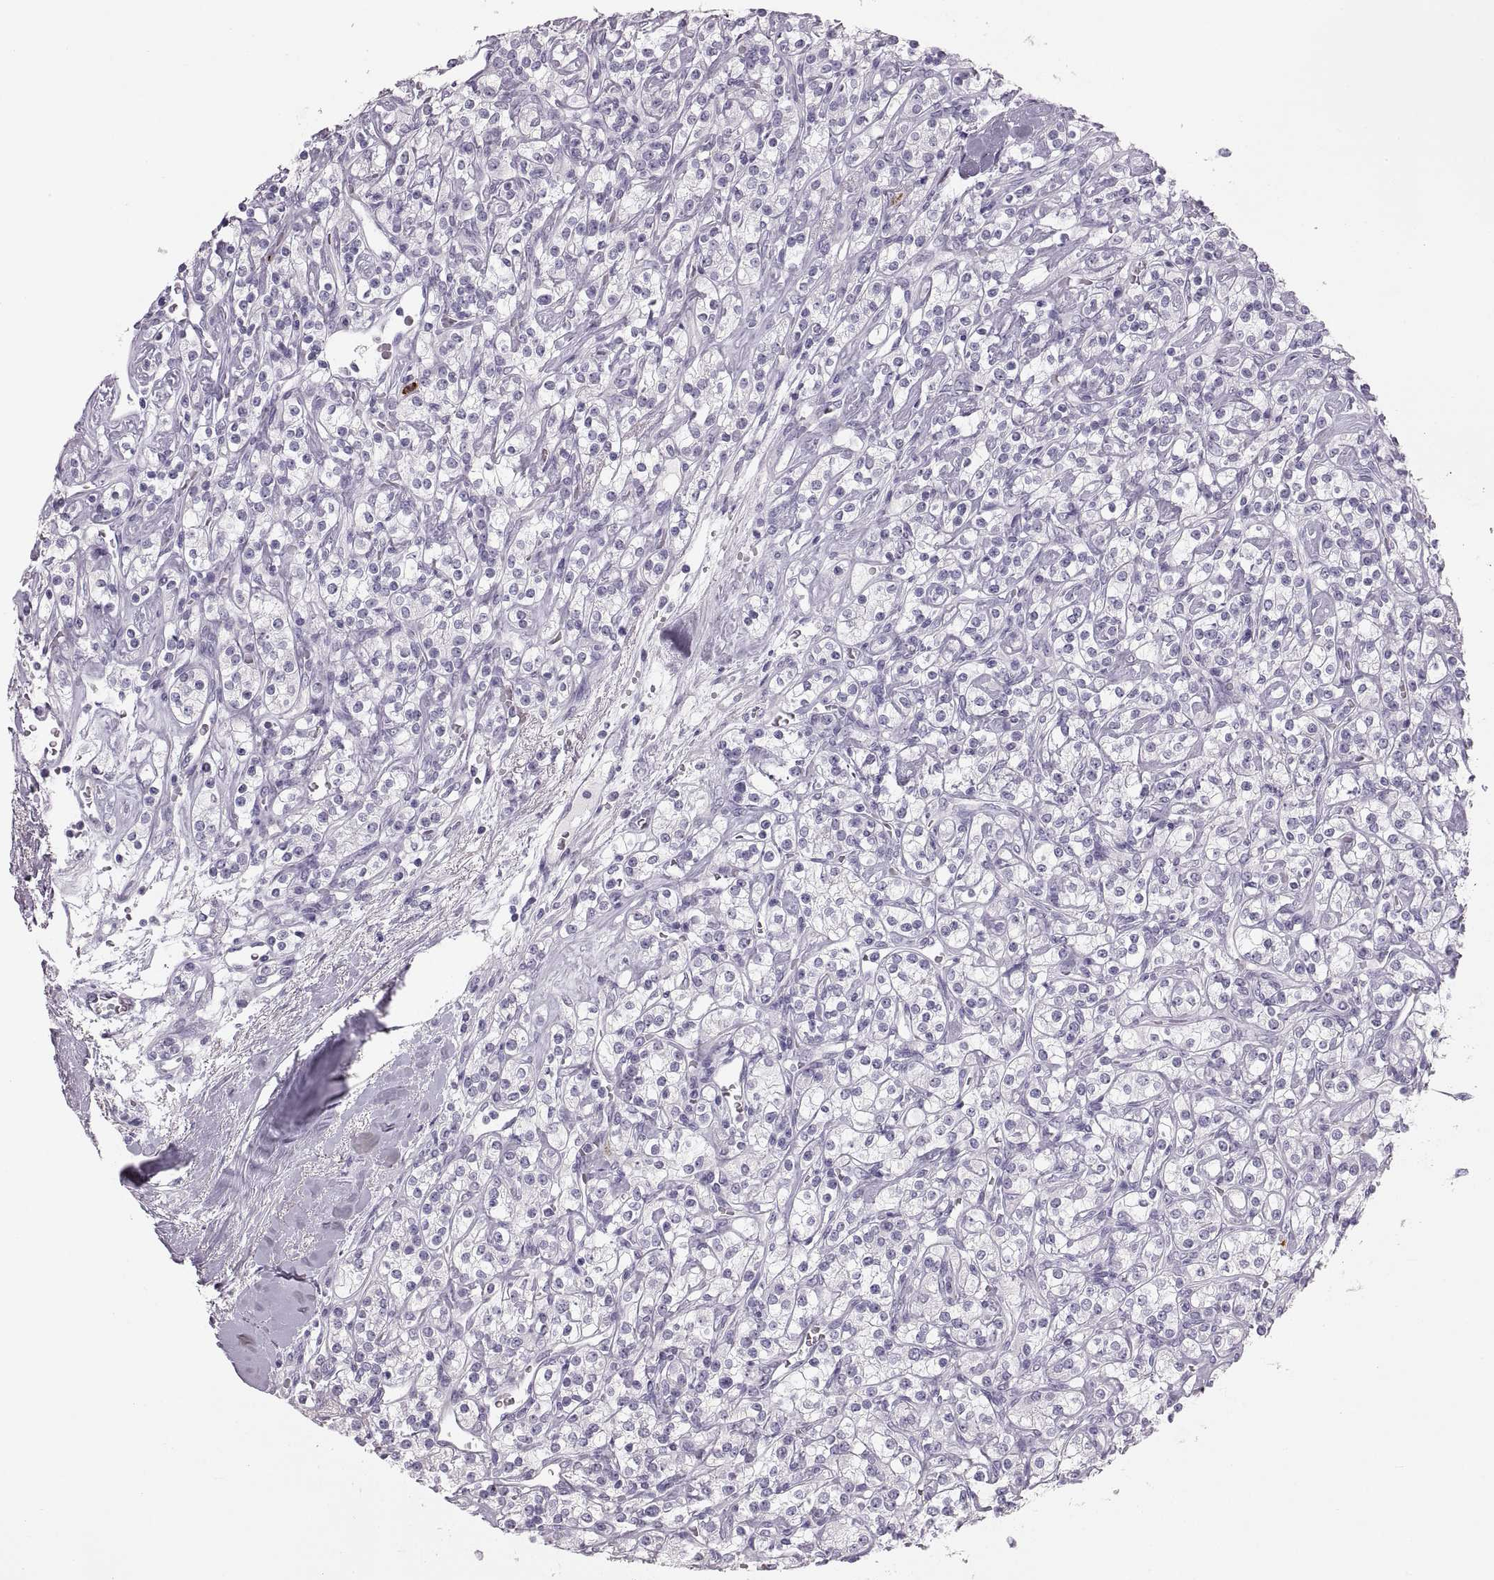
{"staining": {"intensity": "negative", "quantity": "none", "location": "none"}, "tissue": "renal cancer", "cell_type": "Tumor cells", "image_type": "cancer", "snomed": [{"axis": "morphology", "description": "Adenocarcinoma, NOS"}, {"axis": "topography", "description": "Kidney"}], "caption": "There is no significant positivity in tumor cells of renal cancer.", "gene": "MILR1", "patient": {"sex": "male", "age": 77}}